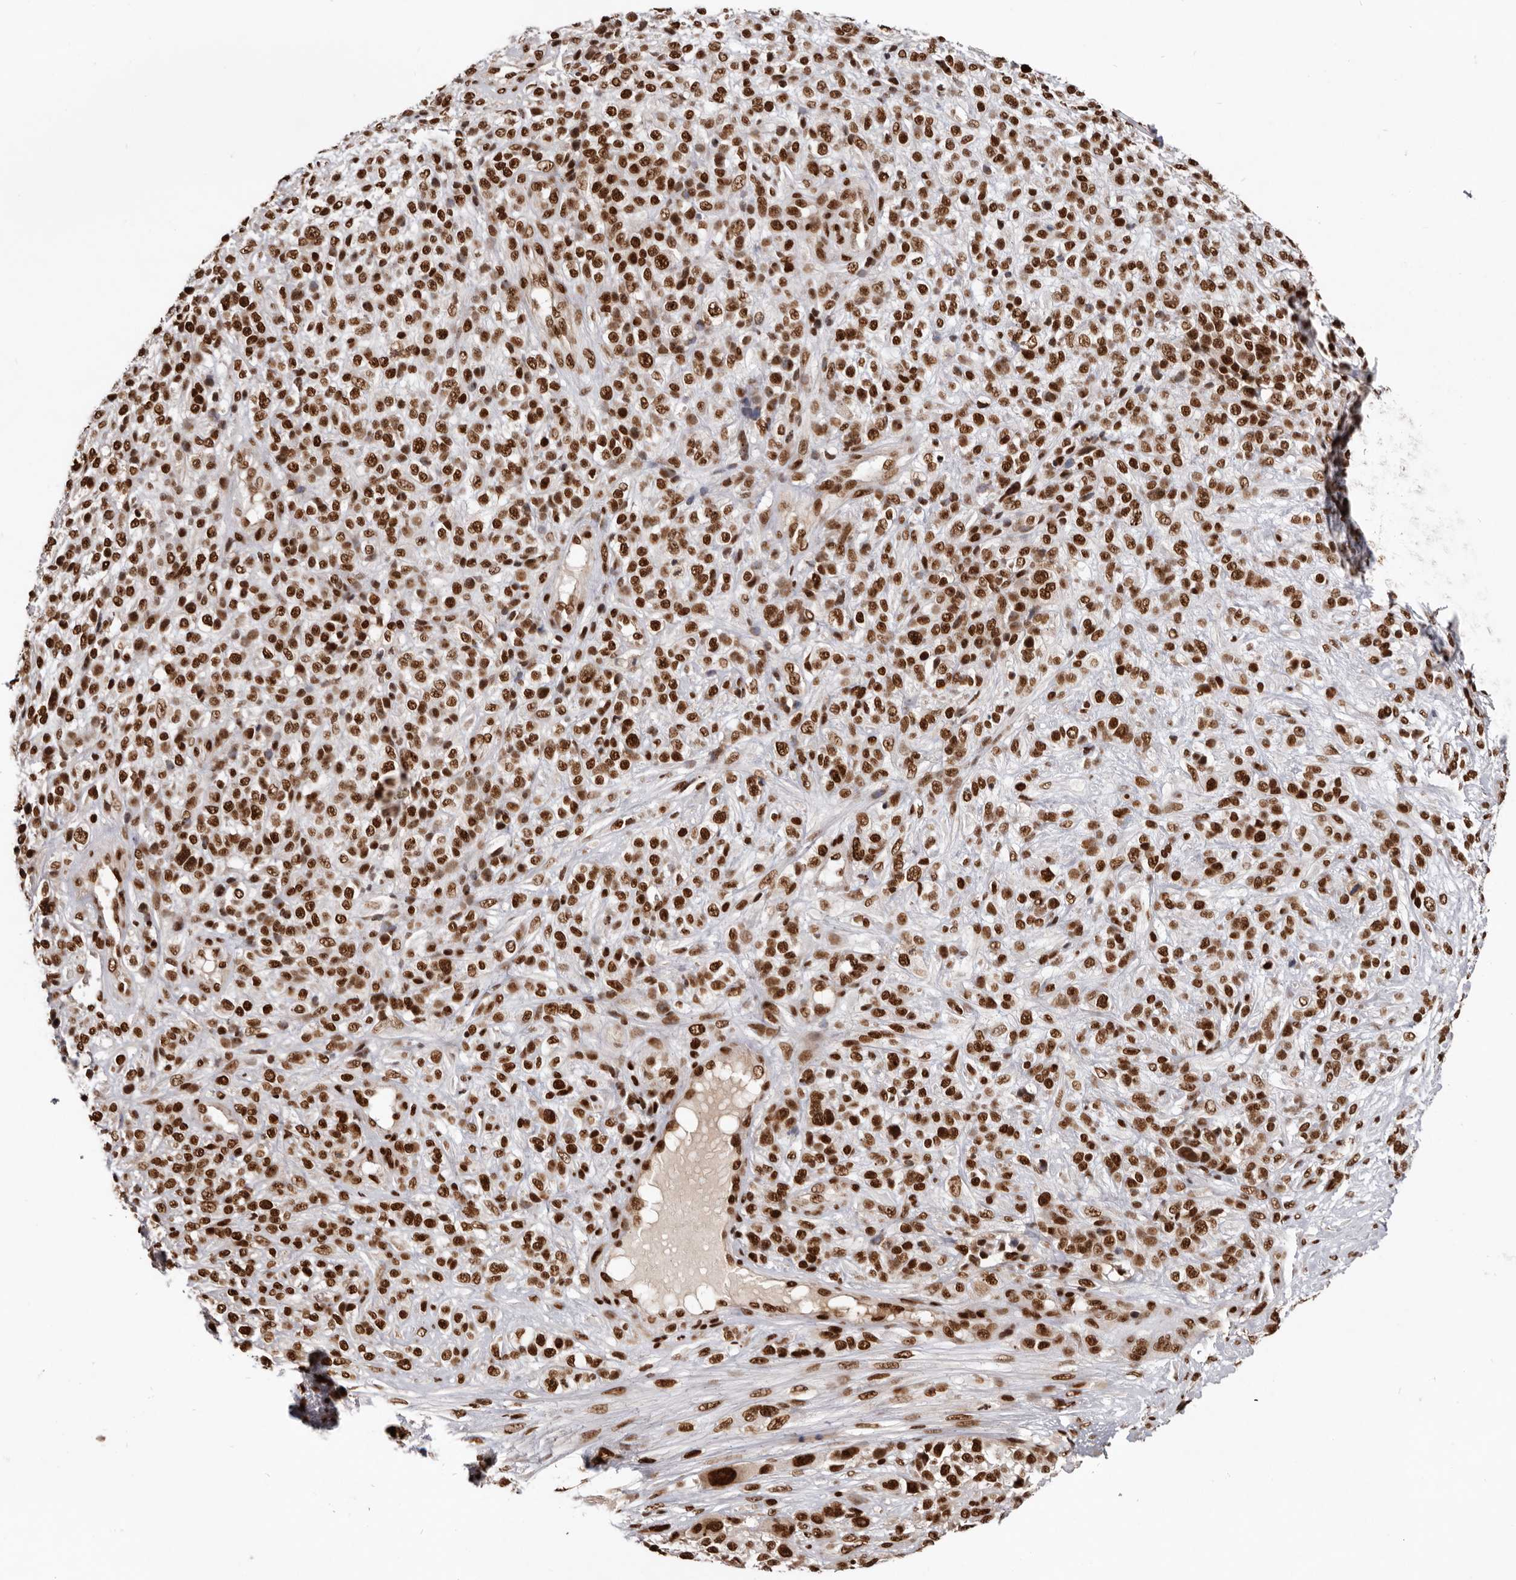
{"staining": {"intensity": "strong", "quantity": ">75%", "location": "nuclear"}, "tissue": "melanoma", "cell_type": "Tumor cells", "image_type": "cancer", "snomed": [{"axis": "morphology", "description": "Malignant melanoma, NOS"}, {"axis": "topography", "description": "Skin"}], "caption": "IHC histopathology image of neoplastic tissue: melanoma stained using immunohistochemistry displays high levels of strong protein expression localized specifically in the nuclear of tumor cells, appearing as a nuclear brown color.", "gene": "CHTOP", "patient": {"sex": "female", "age": 55}}